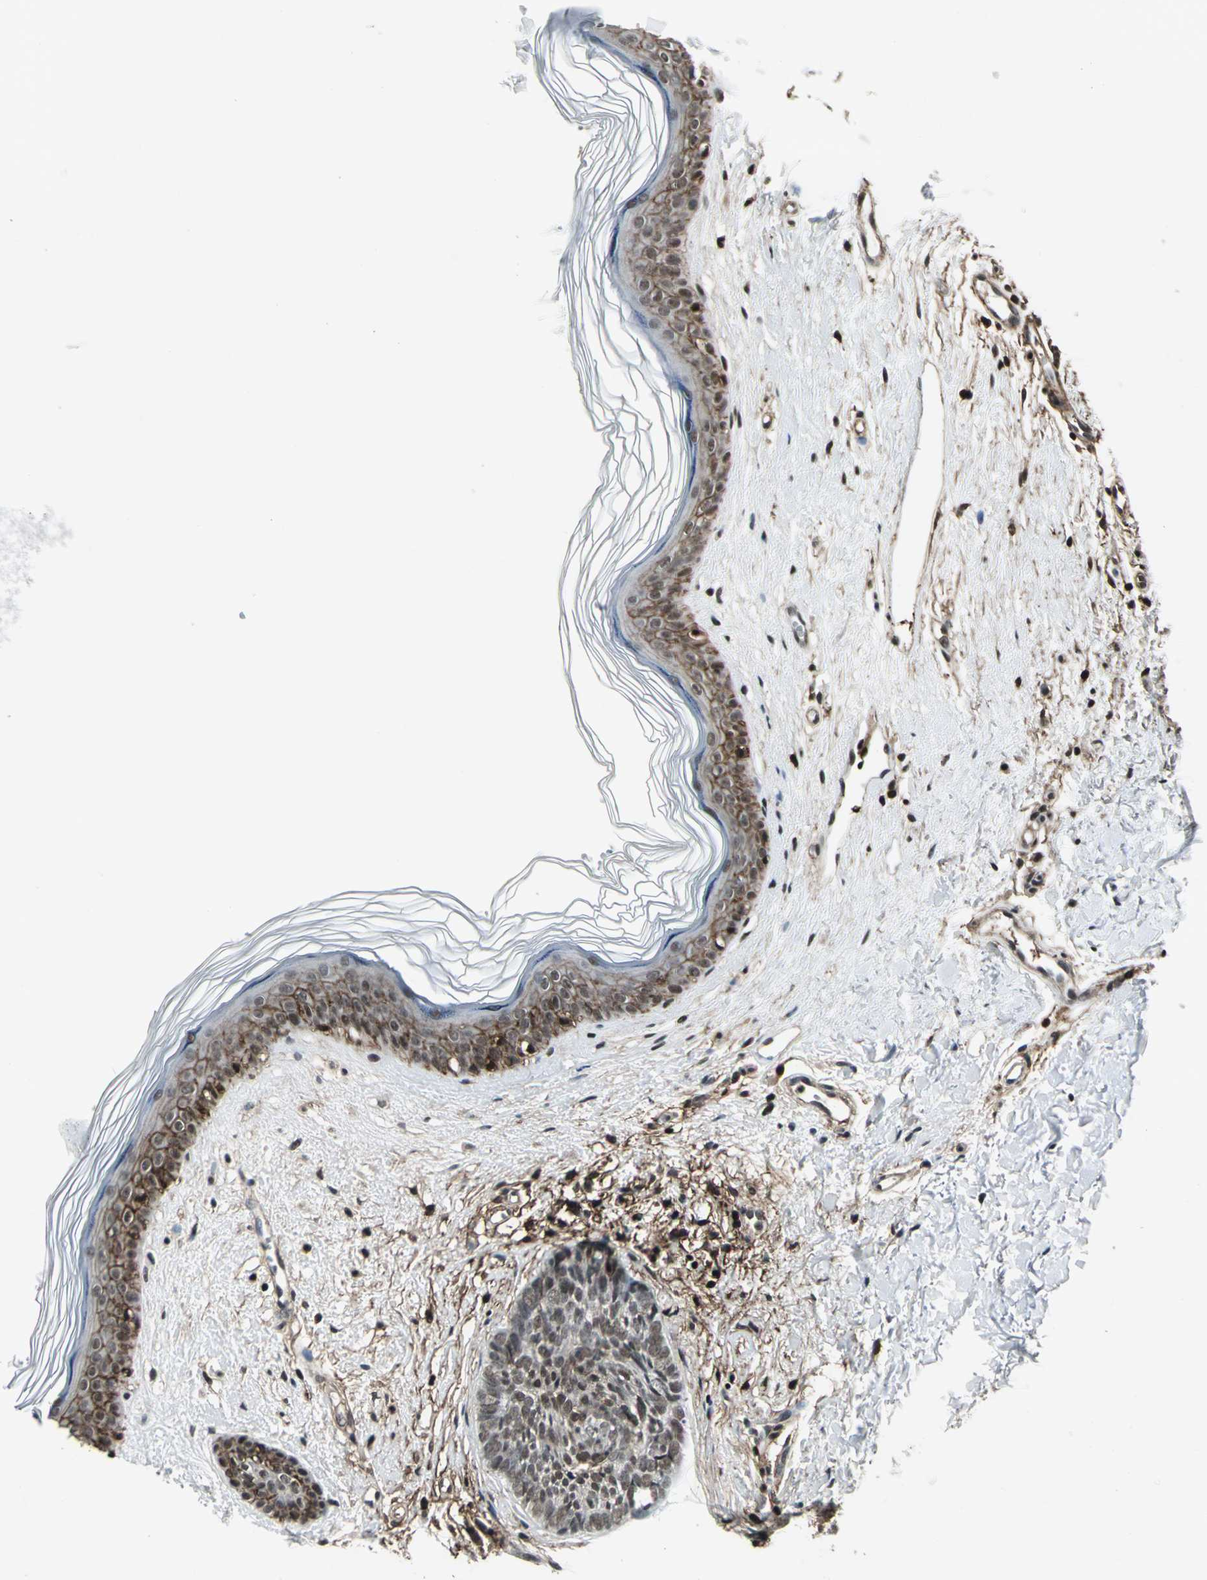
{"staining": {"intensity": "weak", "quantity": ">75%", "location": "nuclear"}, "tissue": "skin cancer", "cell_type": "Tumor cells", "image_type": "cancer", "snomed": [{"axis": "morphology", "description": "Normal tissue, NOS"}, {"axis": "morphology", "description": "Basal cell carcinoma"}, {"axis": "topography", "description": "Skin"}], "caption": "Immunohistochemistry staining of skin cancer (basal cell carcinoma), which shows low levels of weak nuclear positivity in approximately >75% of tumor cells indicating weak nuclear protein positivity. The staining was performed using DAB (3,3'-diaminobenzidine) (brown) for protein detection and nuclei were counterstained in hematoxylin (blue).", "gene": "NR2C2", "patient": {"sex": "female", "age": 61}}